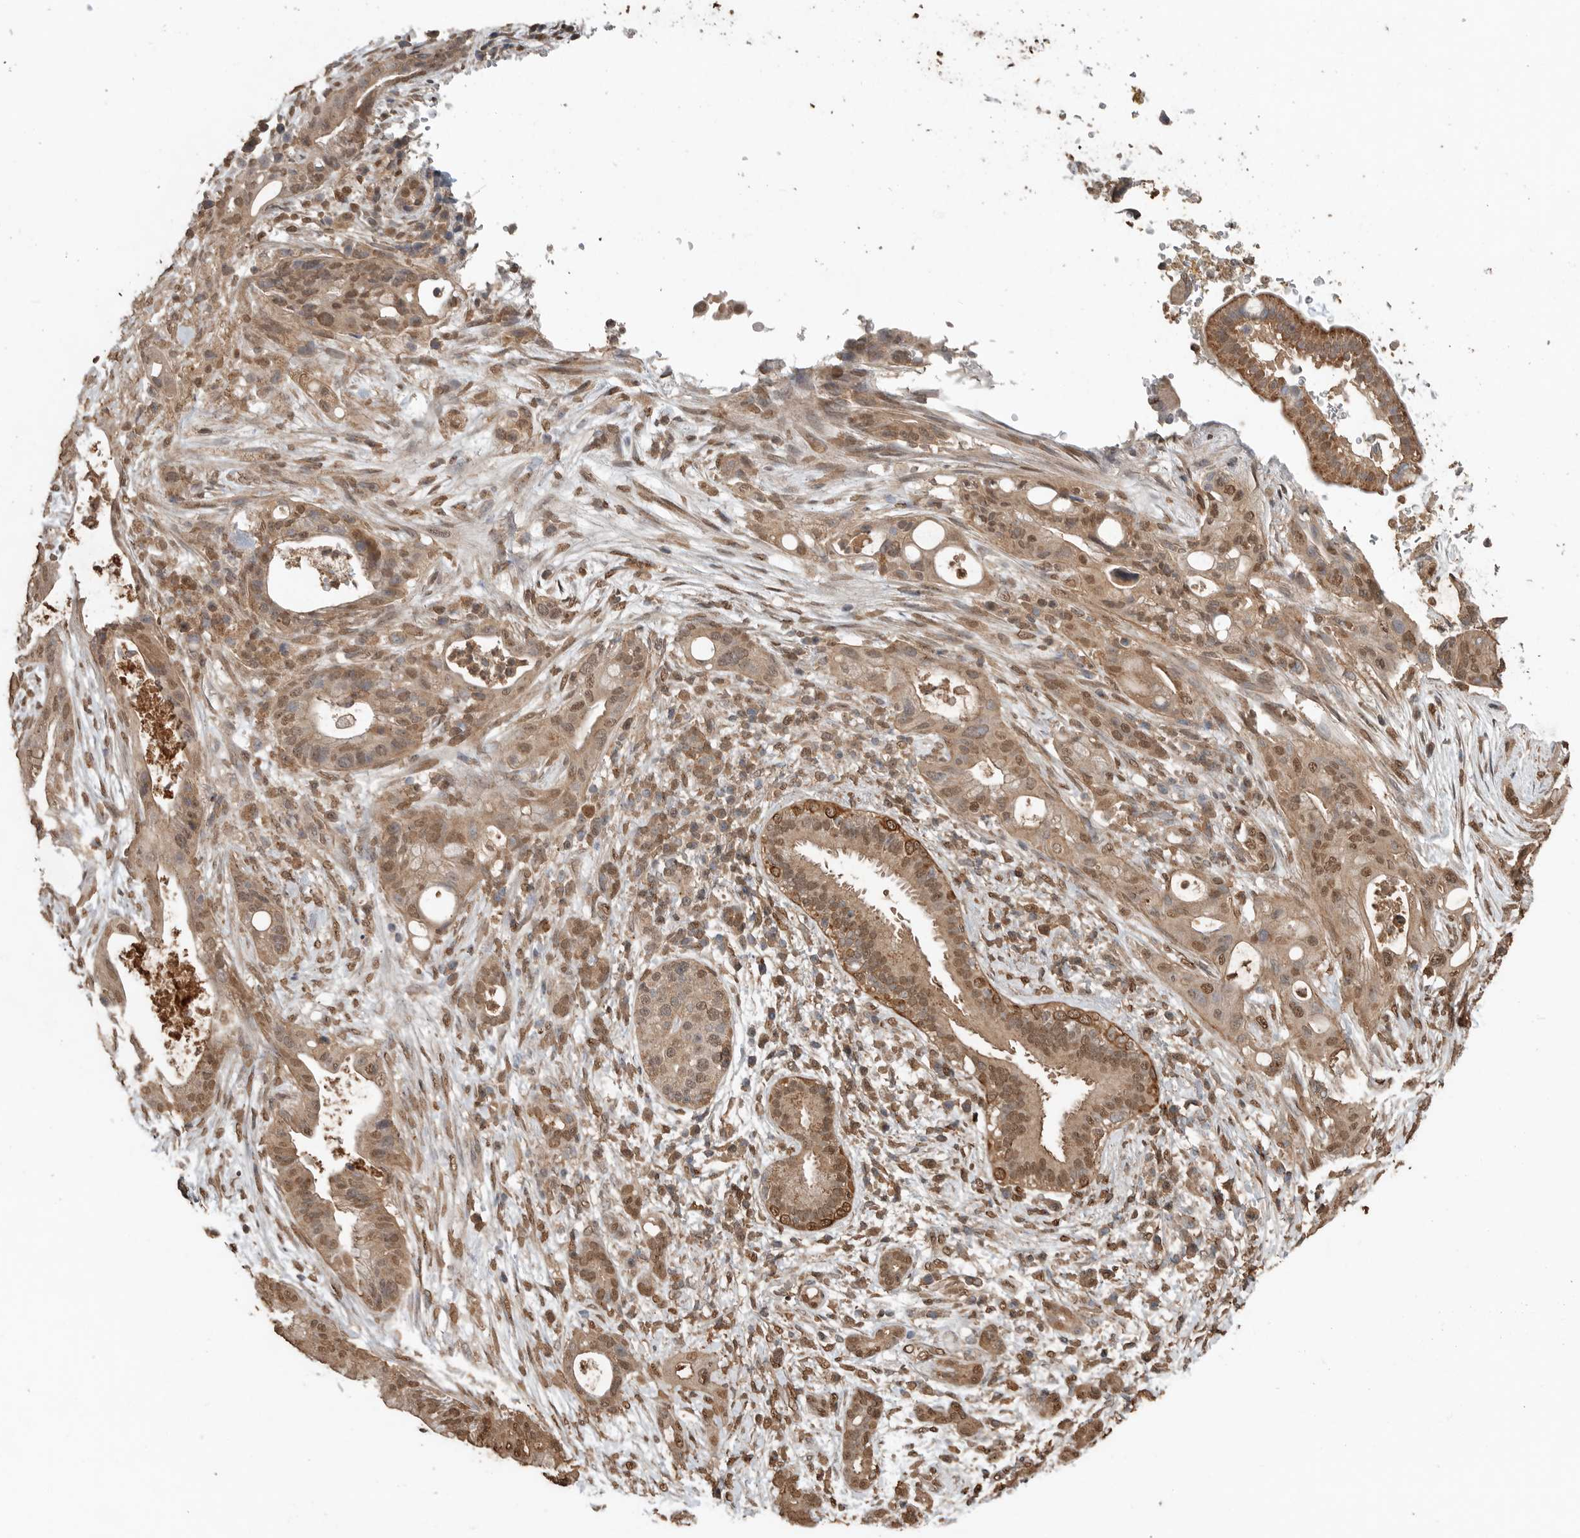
{"staining": {"intensity": "moderate", "quantity": ">75%", "location": "cytoplasmic/membranous,nuclear"}, "tissue": "pancreatic cancer", "cell_type": "Tumor cells", "image_type": "cancer", "snomed": [{"axis": "morphology", "description": "Adenocarcinoma, NOS"}, {"axis": "topography", "description": "Pancreas"}], "caption": "Pancreatic cancer stained with IHC displays moderate cytoplasmic/membranous and nuclear expression in approximately >75% of tumor cells. The staining is performed using DAB (3,3'-diaminobenzidine) brown chromogen to label protein expression. The nuclei are counter-stained blue using hematoxylin.", "gene": "BLZF1", "patient": {"sex": "male", "age": 58}}